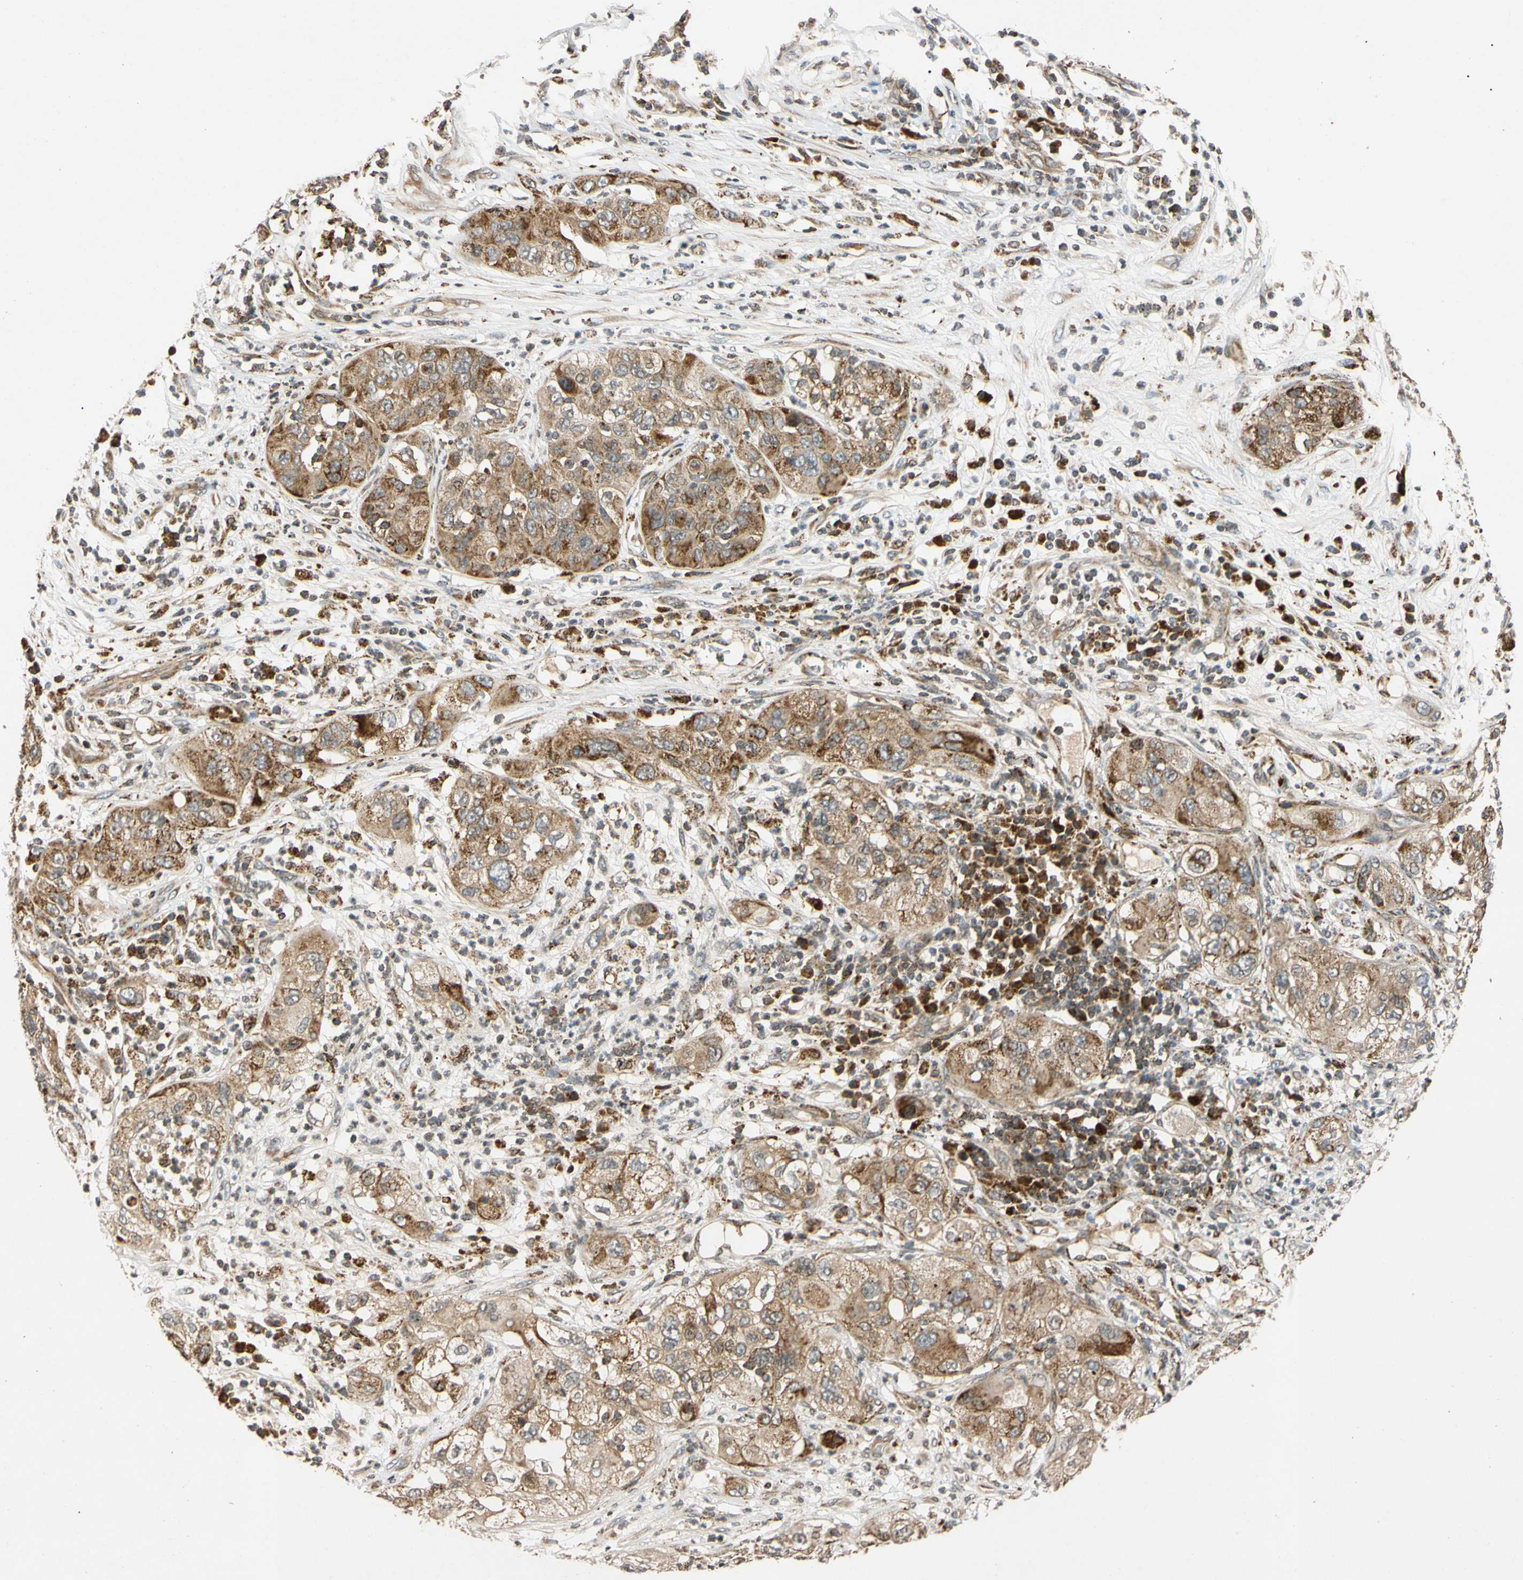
{"staining": {"intensity": "strong", "quantity": ">75%", "location": "cytoplasmic/membranous"}, "tissue": "pancreatic cancer", "cell_type": "Tumor cells", "image_type": "cancer", "snomed": [{"axis": "morphology", "description": "Adenocarcinoma, NOS"}, {"axis": "topography", "description": "Pancreas"}], "caption": "Tumor cells reveal high levels of strong cytoplasmic/membranous expression in approximately >75% of cells in human pancreatic cancer.", "gene": "MRPS22", "patient": {"sex": "female", "age": 78}}